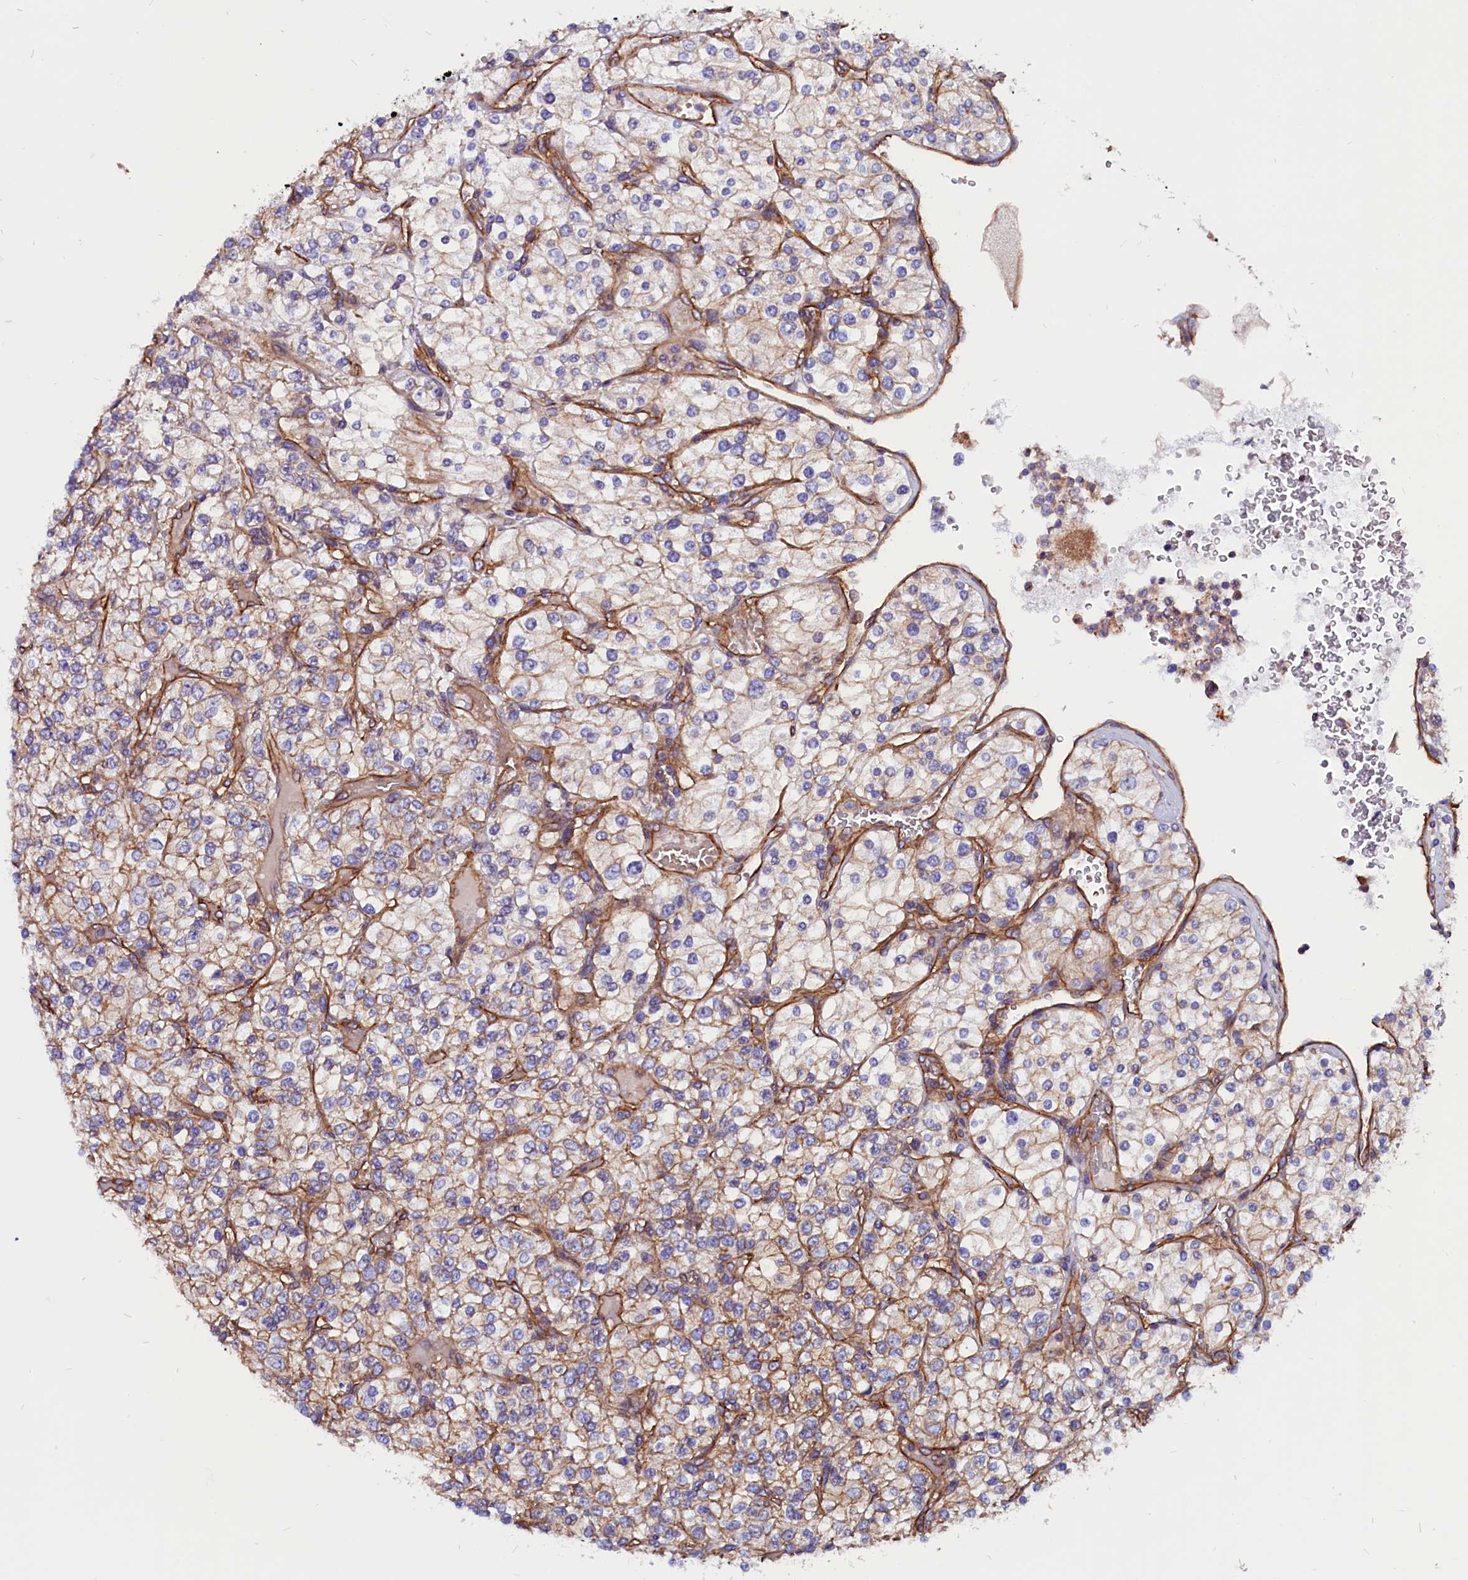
{"staining": {"intensity": "weak", "quantity": "25%-75%", "location": "cytoplasmic/membranous"}, "tissue": "renal cancer", "cell_type": "Tumor cells", "image_type": "cancer", "snomed": [{"axis": "morphology", "description": "Adenocarcinoma, NOS"}, {"axis": "topography", "description": "Kidney"}], "caption": "A high-resolution micrograph shows IHC staining of renal adenocarcinoma, which exhibits weak cytoplasmic/membranous staining in approximately 25%-75% of tumor cells.", "gene": "ZNF749", "patient": {"sex": "male", "age": 80}}